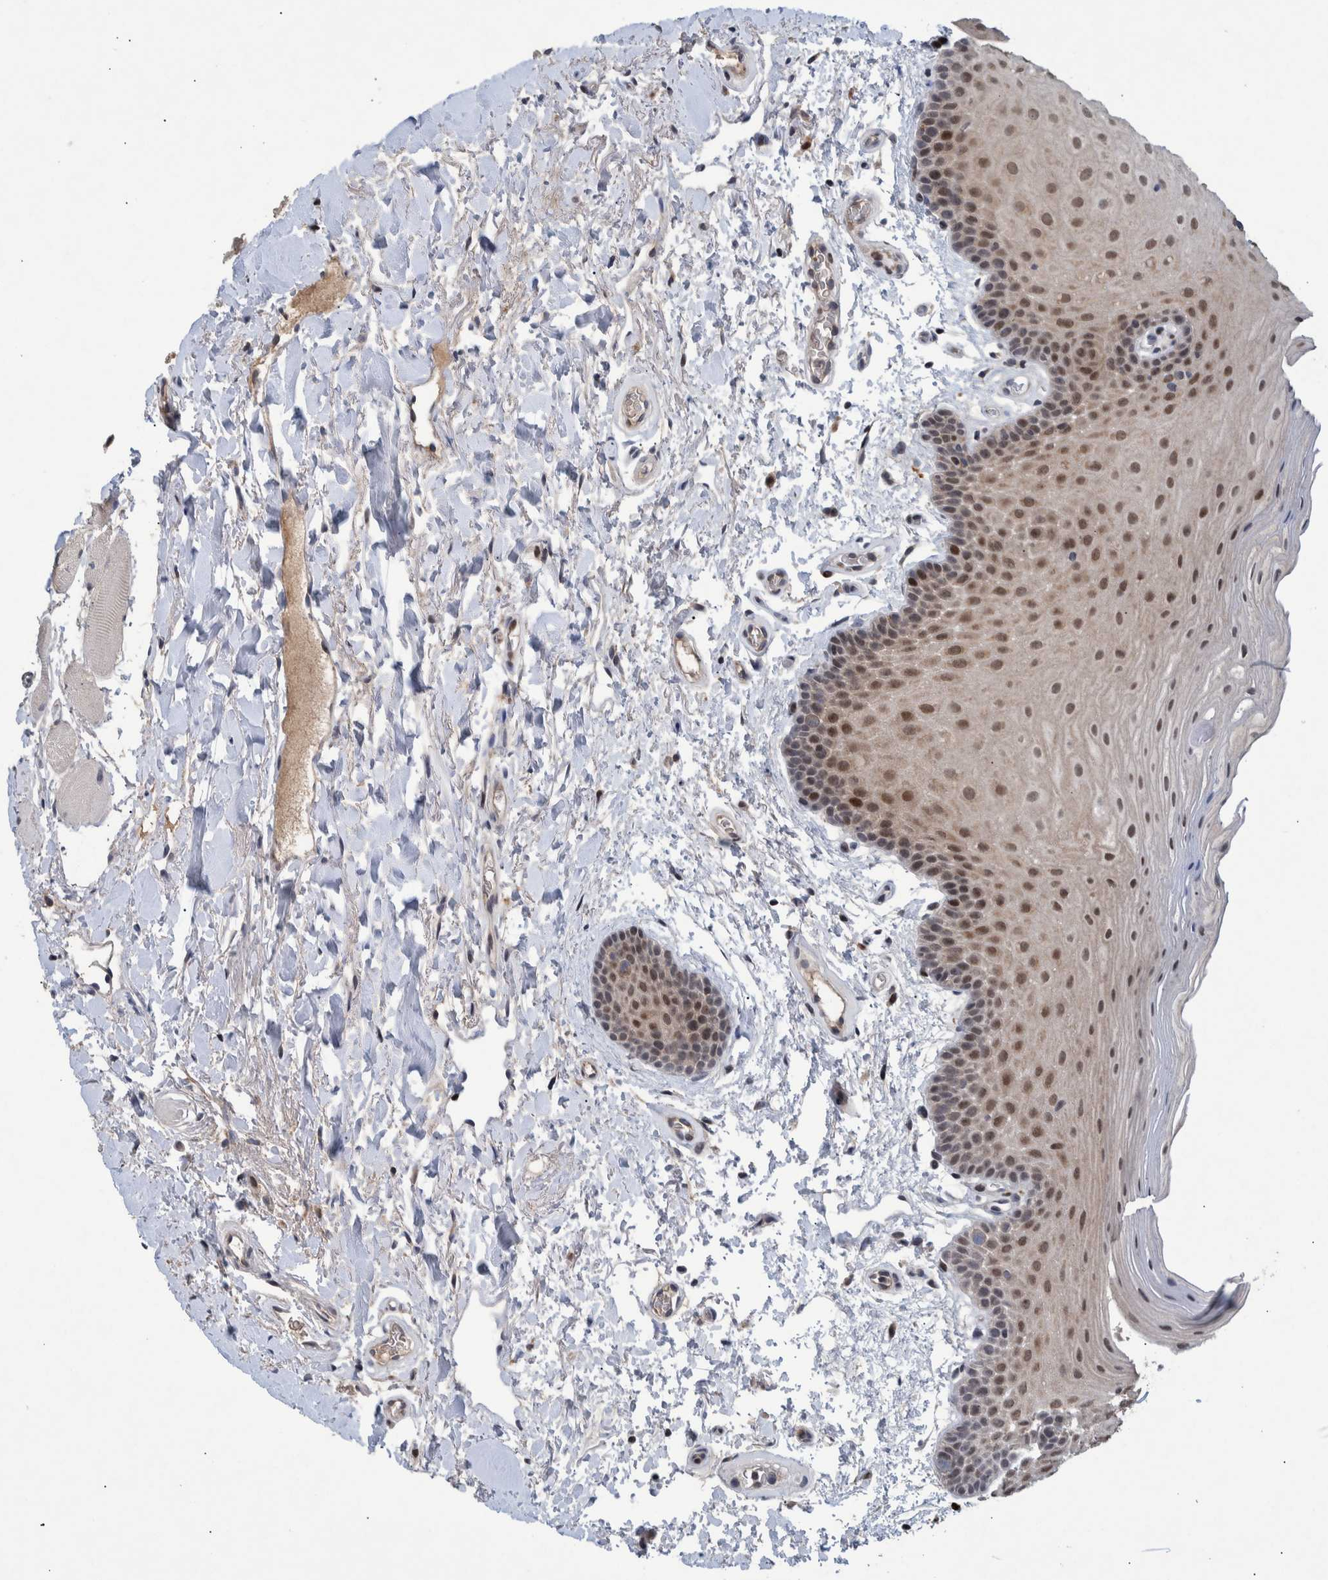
{"staining": {"intensity": "moderate", "quantity": ">75%", "location": "nuclear"}, "tissue": "oral mucosa", "cell_type": "Squamous epithelial cells", "image_type": "normal", "snomed": [{"axis": "morphology", "description": "Normal tissue, NOS"}, {"axis": "topography", "description": "Oral tissue"}], "caption": "Squamous epithelial cells exhibit moderate nuclear expression in about >75% of cells in unremarkable oral mucosa.", "gene": "ESRP1", "patient": {"sex": "male", "age": 62}}